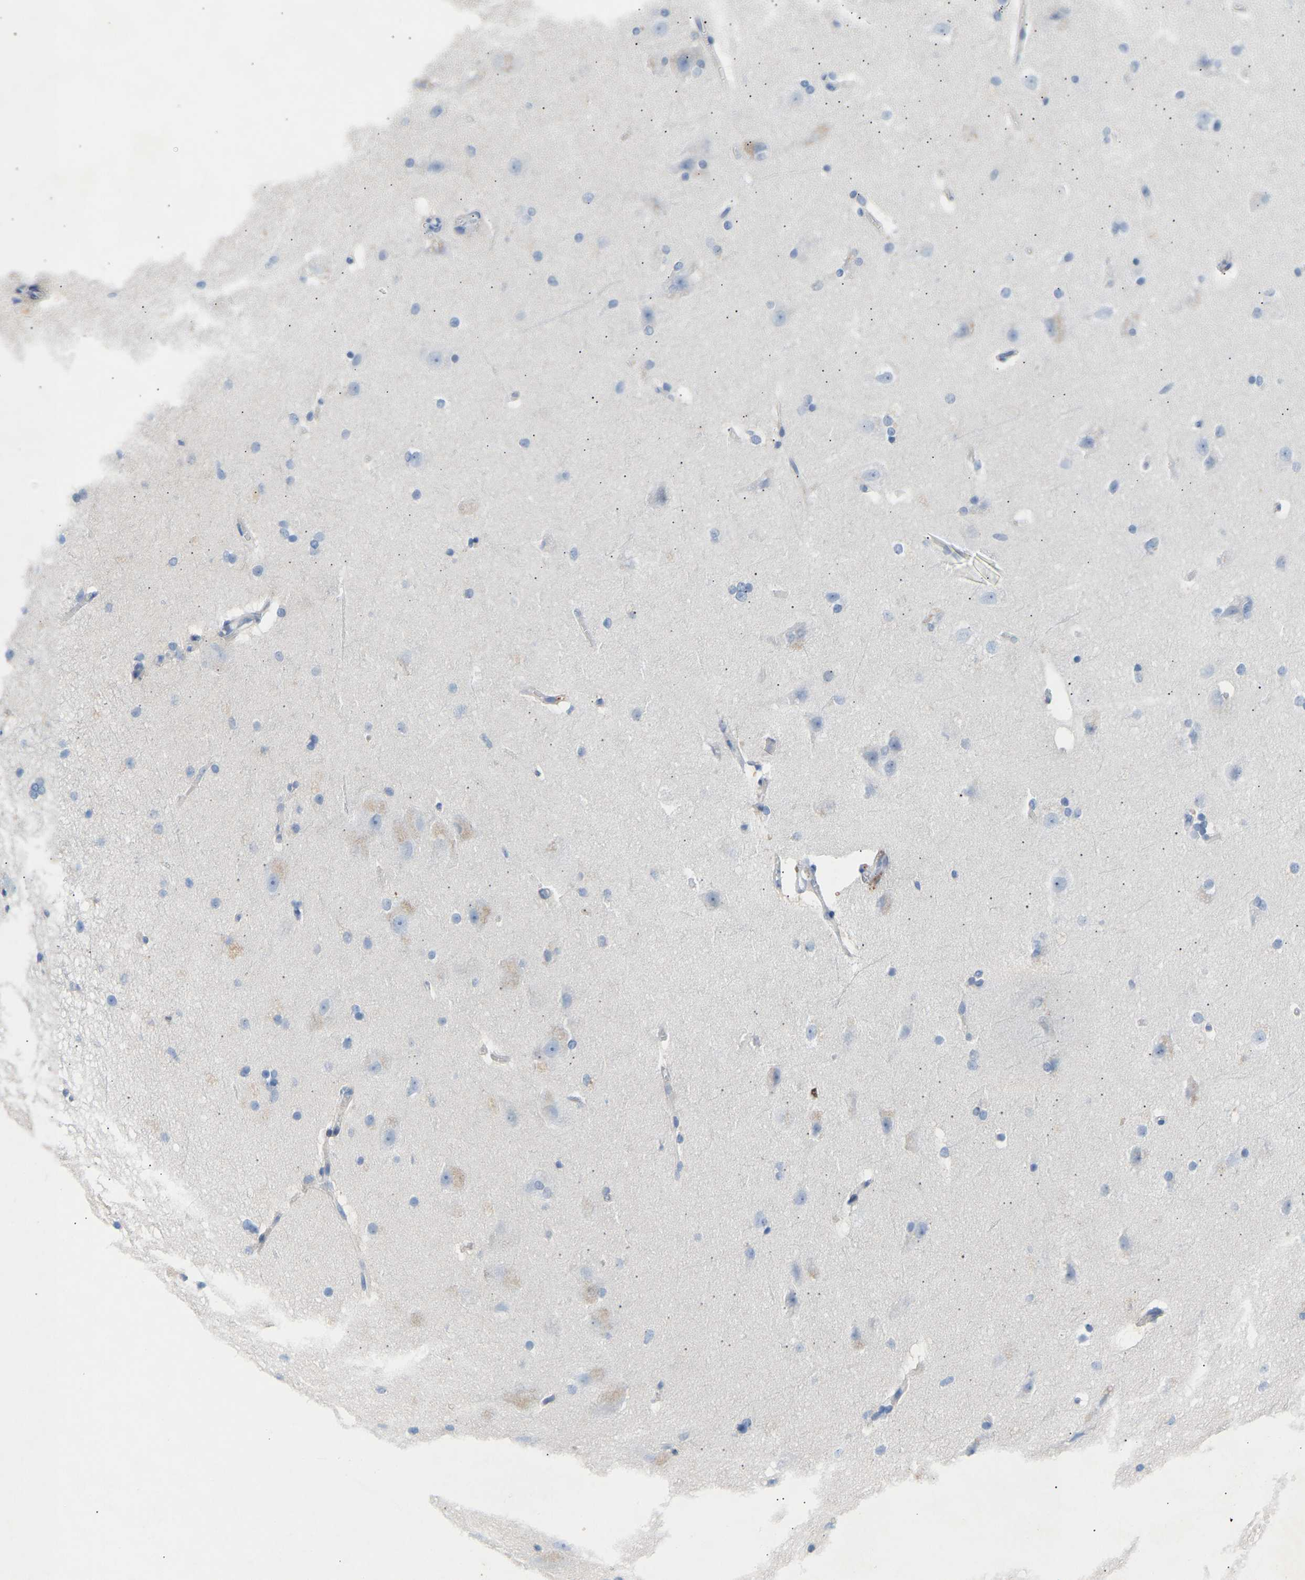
{"staining": {"intensity": "negative", "quantity": "none", "location": "none"}, "tissue": "cerebral cortex", "cell_type": "Endothelial cells", "image_type": "normal", "snomed": [{"axis": "morphology", "description": "Normal tissue, NOS"}, {"axis": "topography", "description": "Cerebral cortex"}, {"axis": "topography", "description": "Hippocampus"}], "caption": "Immunohistochemistry photomicrograph of unremarkable cerebral cortex: human cerebral cortex stained with DAB demonstrates no significant protein positivity in endothelial cells. Nuclei are stained in blue.", "gene": "PEX1", "patient": {"sex": "female", "age": 19}}